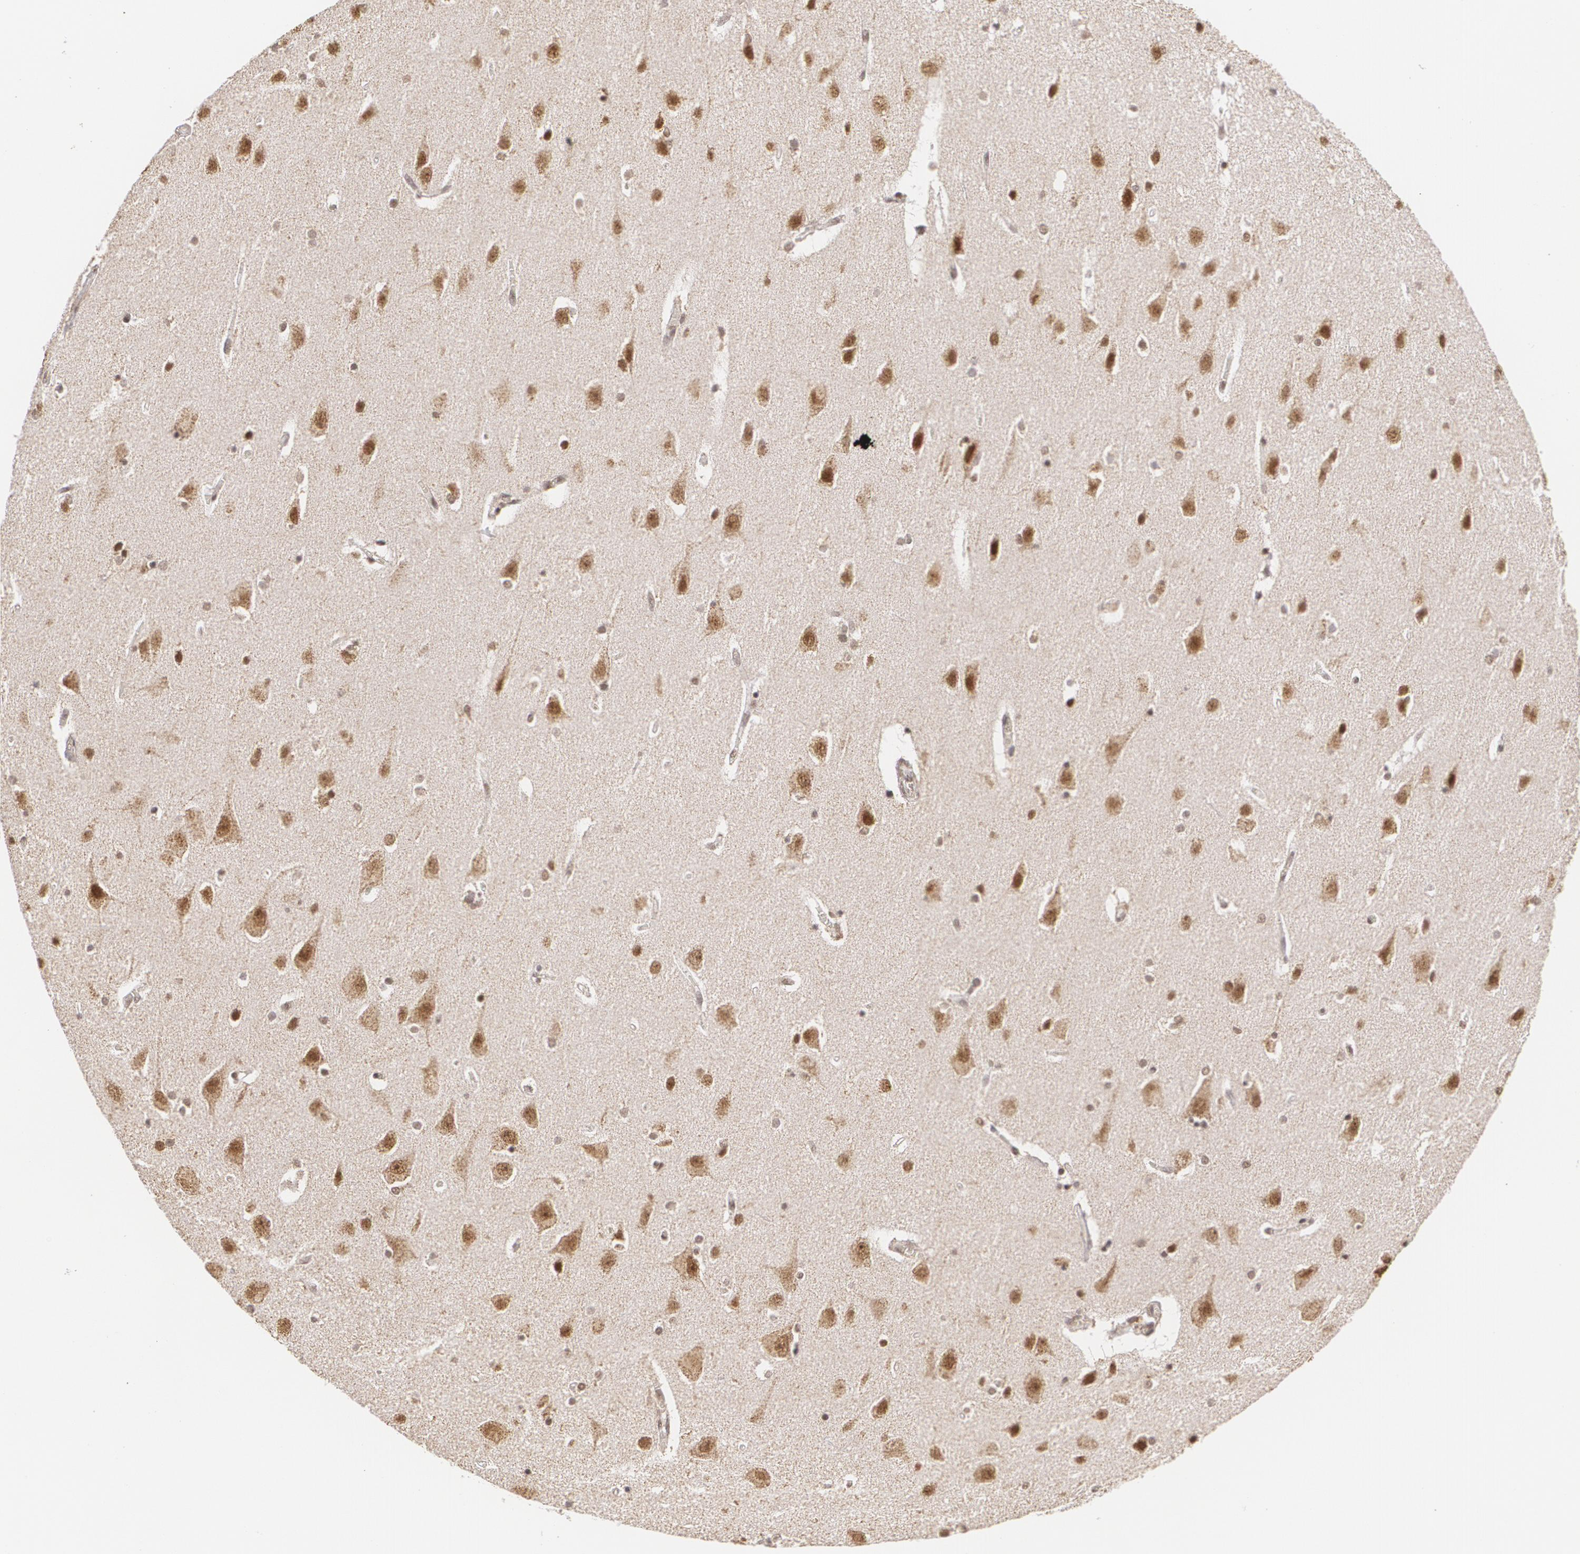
{"staining": {"intensity": "weak", "quantity": "25%-75%", "location": "nuclear"}, "tissue": "caudate", "cell_type": "Glial cells", "image_type": "normal", "snomed": [{"axis": "morphology", "description": "Normal tissue, NOS"}, {"axis": "topography", "description": "Lateral ventricle wall"}], "caption": "DAB (3,3'-diaminobenzidine) immunohistochemical staining of normal caudate reveals weak nuclear protein staining in approximately 25%-75% of glial cells. (DAB (3,3'-diaminobenzidine) = brown stain, brightfield microscopy at high magnification).", "gene": "MXD1", "patient": {"sex": "female", "age": 54}}